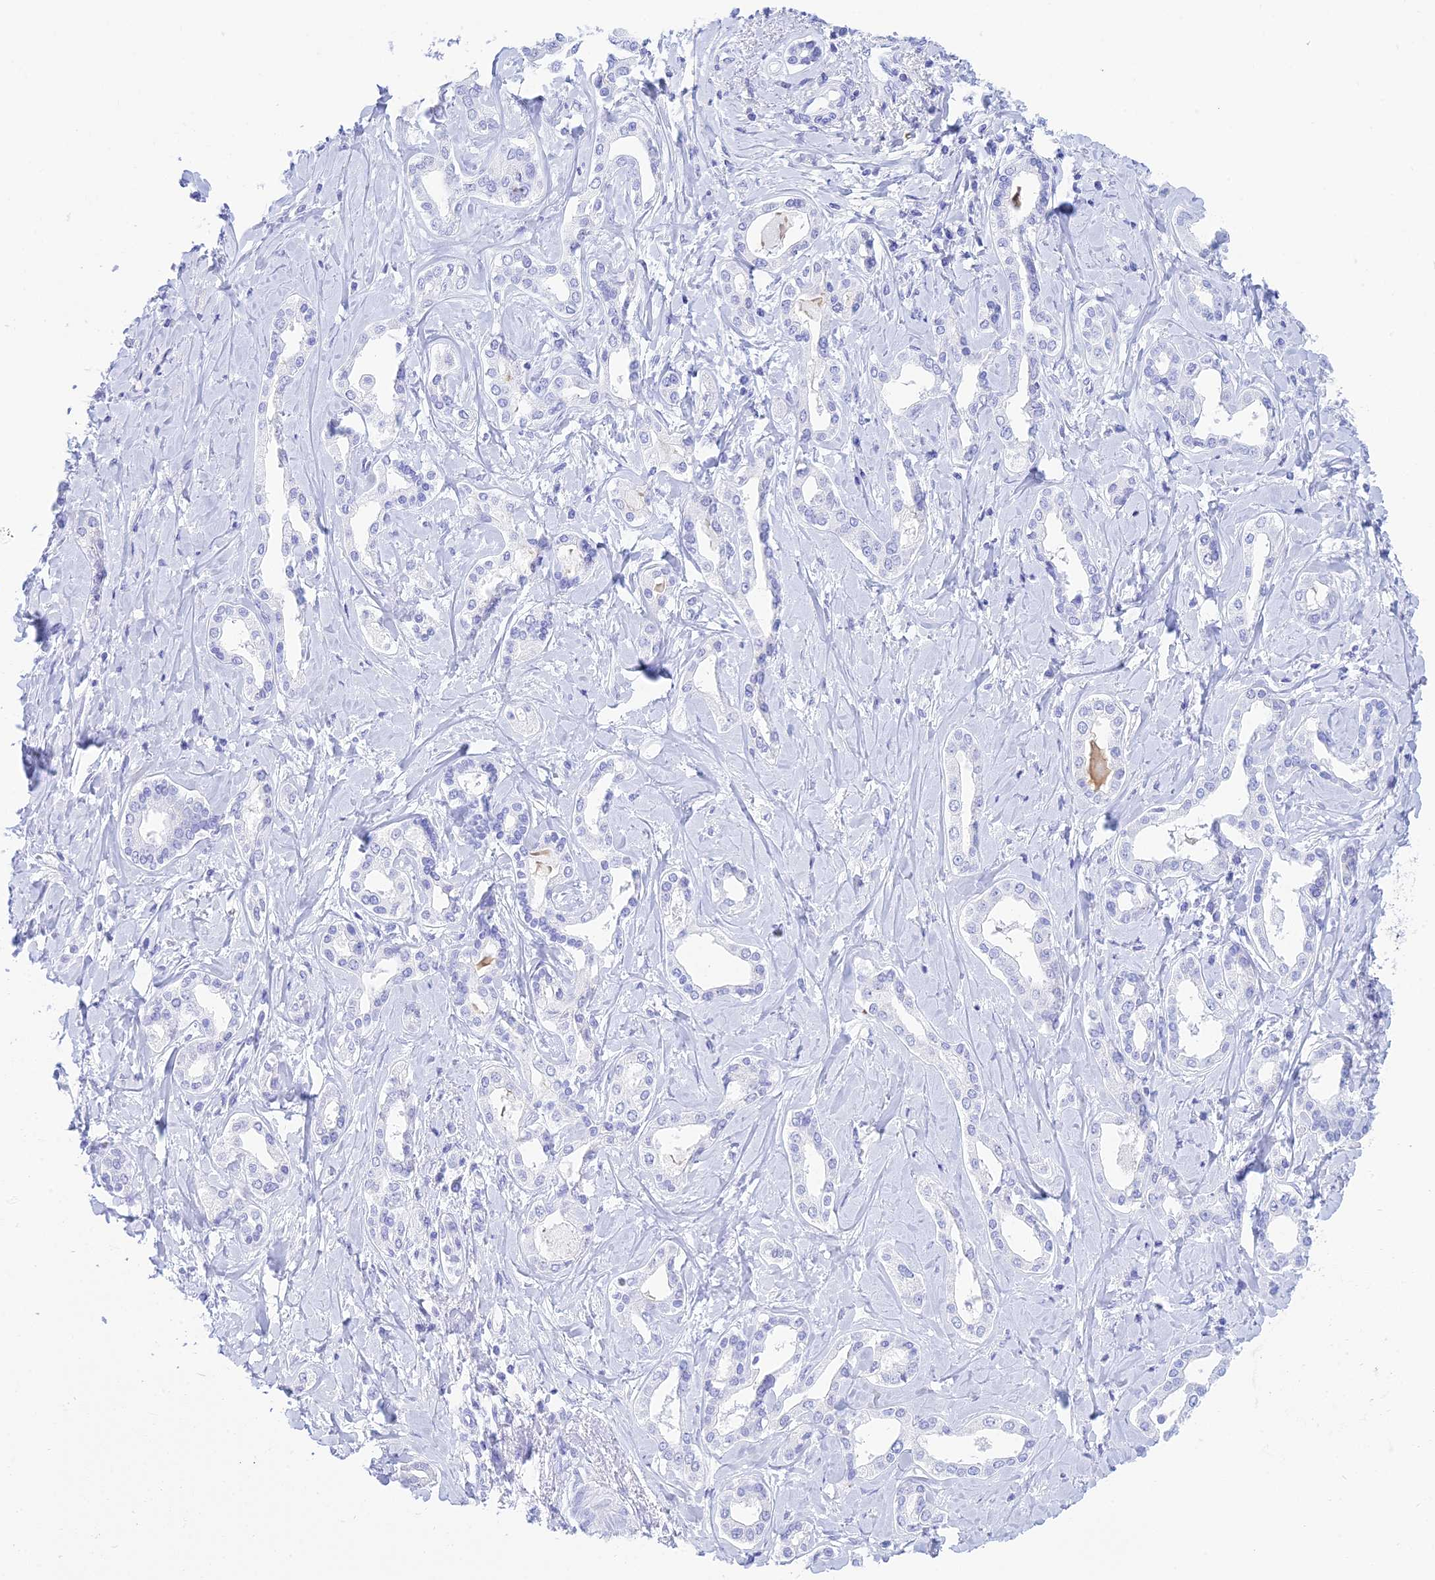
{"staining": {"intensity": "negative", "quantity": "none", "location": "none"}, "tissue": "liver cancer", "cell_type": "Tumor cells", "image_type": "cancer", "snomed": [{"axis": "morphology", "description": "Cholangiocarcinoma"}, {"axis": "topography", "description": "Liver"}], "caption": "Human liver cholangiocarcinoma stained for a protein using immunohistochemistry shows no staining in tumor cells.", "gene": "PATE4", "patient": {"sex": "female", "age": 77}}